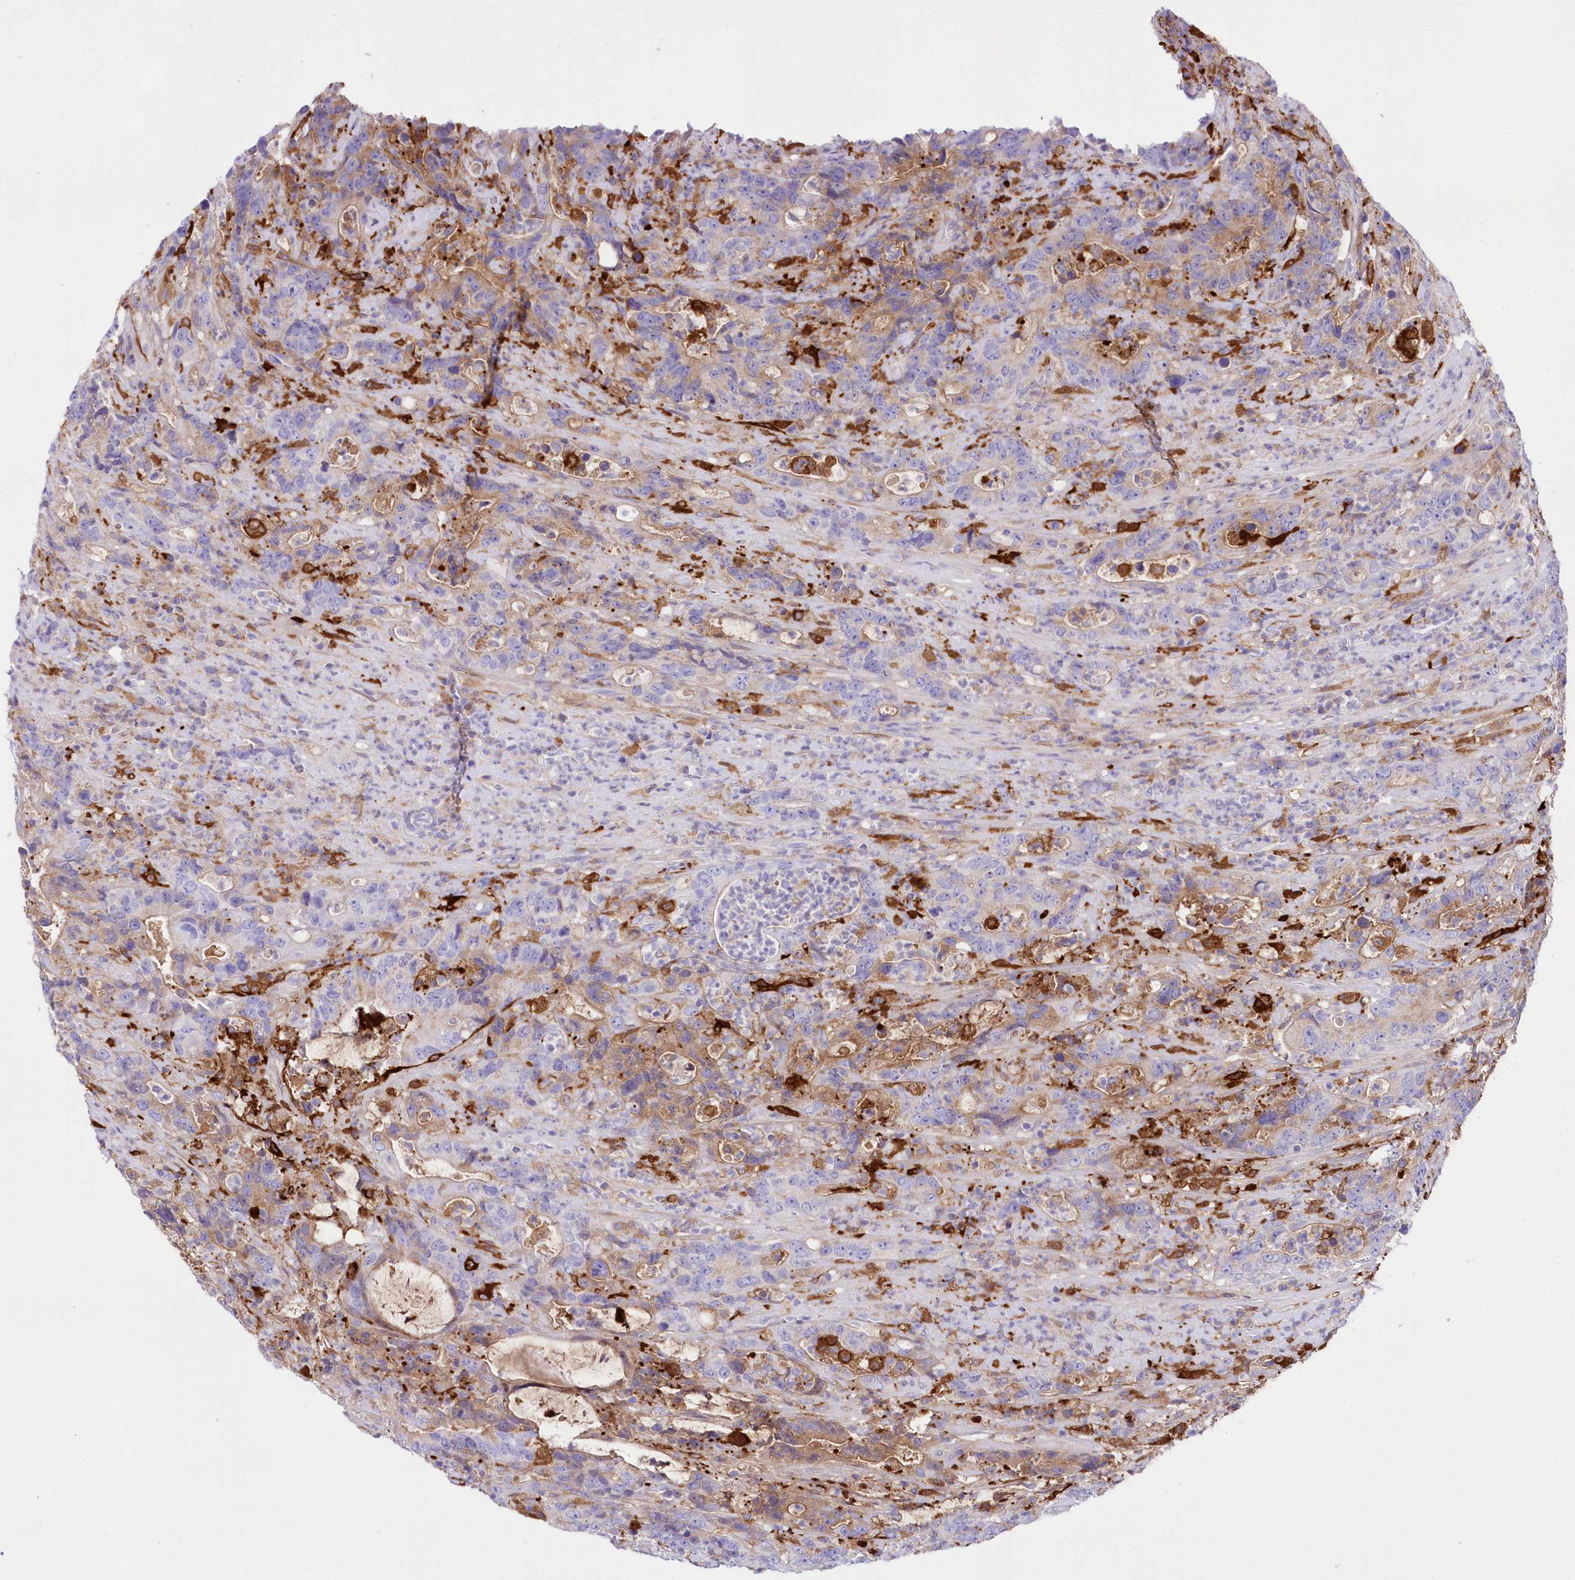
{"staining": {"intensity": "moderate", "quantity": "<25%", "location": "cytoplasmic/membranous"}, "tissue": "colorectal cancer", "cell_type": "Tumor cells", "image_type": "cancer", "snomed": [{"axis": "morphology", "description": "Adenocarcinoma, NOS"}, {"axis": "topography", "description": "Colon"}], "caption": "Colorectal adenocarcinoma stained with DAB (3,3'-diaminobenzidine) IHC exhibits low levels of moderate cytoplasmic/membranous expression in about <25% of tumor cells. The staining is performed using DAB brown chromogen to label protein expression. The nuclei are counter-stained blue using hematoxylin.", "gene": "DNAJC19", "patient": {"sex": "female", "age": 75}}